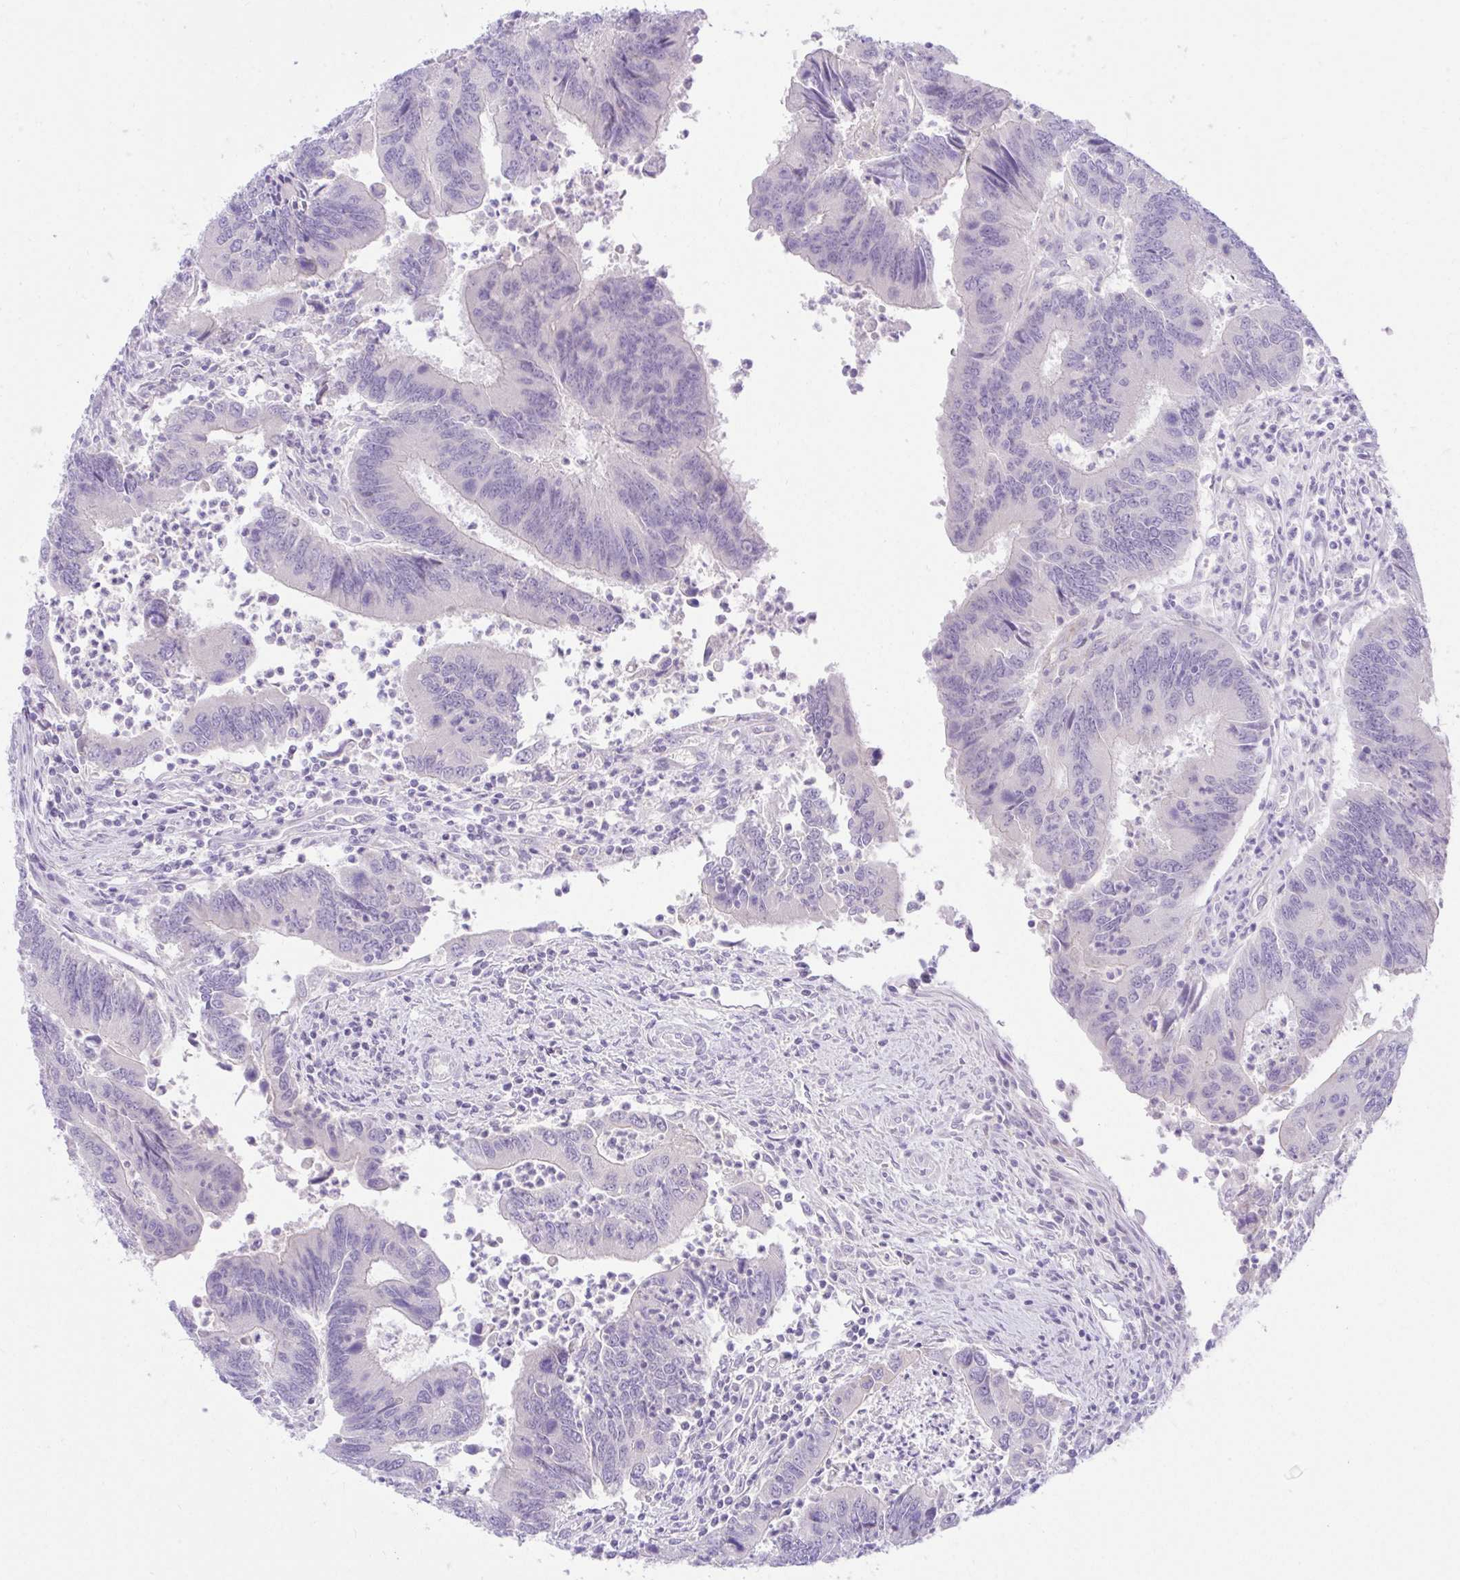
{"staining": {"intensity": "negative", "quantity": "none", "location": "none"}, "tissue": "colorectal cancer", "cell_type": "Tumor cells", "image_type": "cancer", "snomed": [{"axis": "morphology", "description": "Adenocarcinoma, NOS"}, {"axis": "topography", "description": "Colon"}], "caption": "Tumor cells show no significant protein staining in colorectal cancer (adenocarcinoma).", "gene": "ZNF101", "patient": {"sex": "female", "age": 67}}